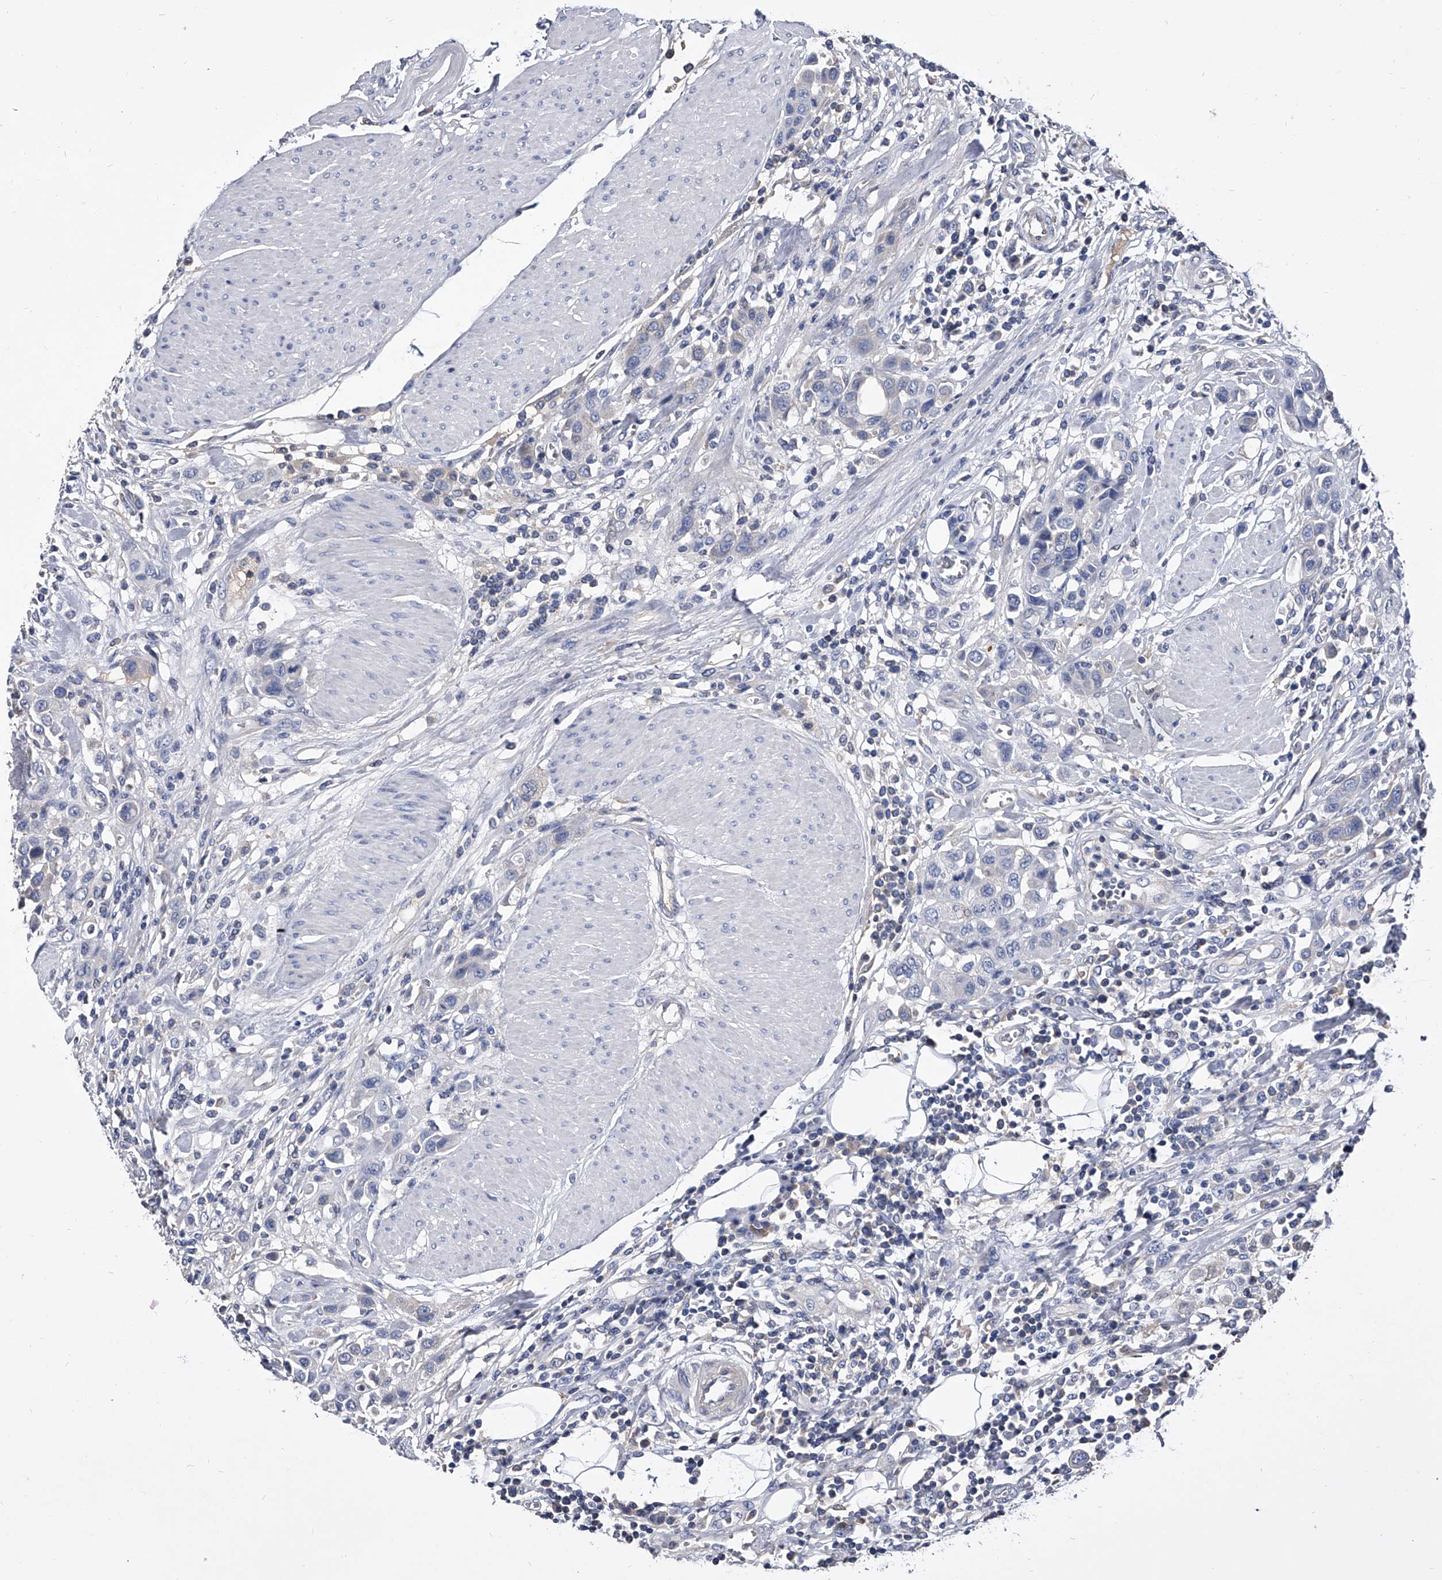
{"staining": {"intensity": "negative", "quantity": "none", "location": "none"}, "tissue": "urothelial cancer", "cell_type": "Tumor cells", "image_type": "cancer", "snomed": [{"axis": "morphology", "description": "Urothelial carcinoma, High grade"}, {"axis": "topography", "description": "Urinary bladder"}], "caption": "A micrograph of high-grade urothelial carcinoma stained for a protein demonstrates no brown staining in tumor cells. The staining was performed using DAB (3,3'-diaminobenzidine) to visualize the protein expression in brown, while the nuclei were stained in blue with hematoxylin (Magnification: 20x).", "gene": "EFCAB7", "patient": {"sex": "male", "age": 50}}